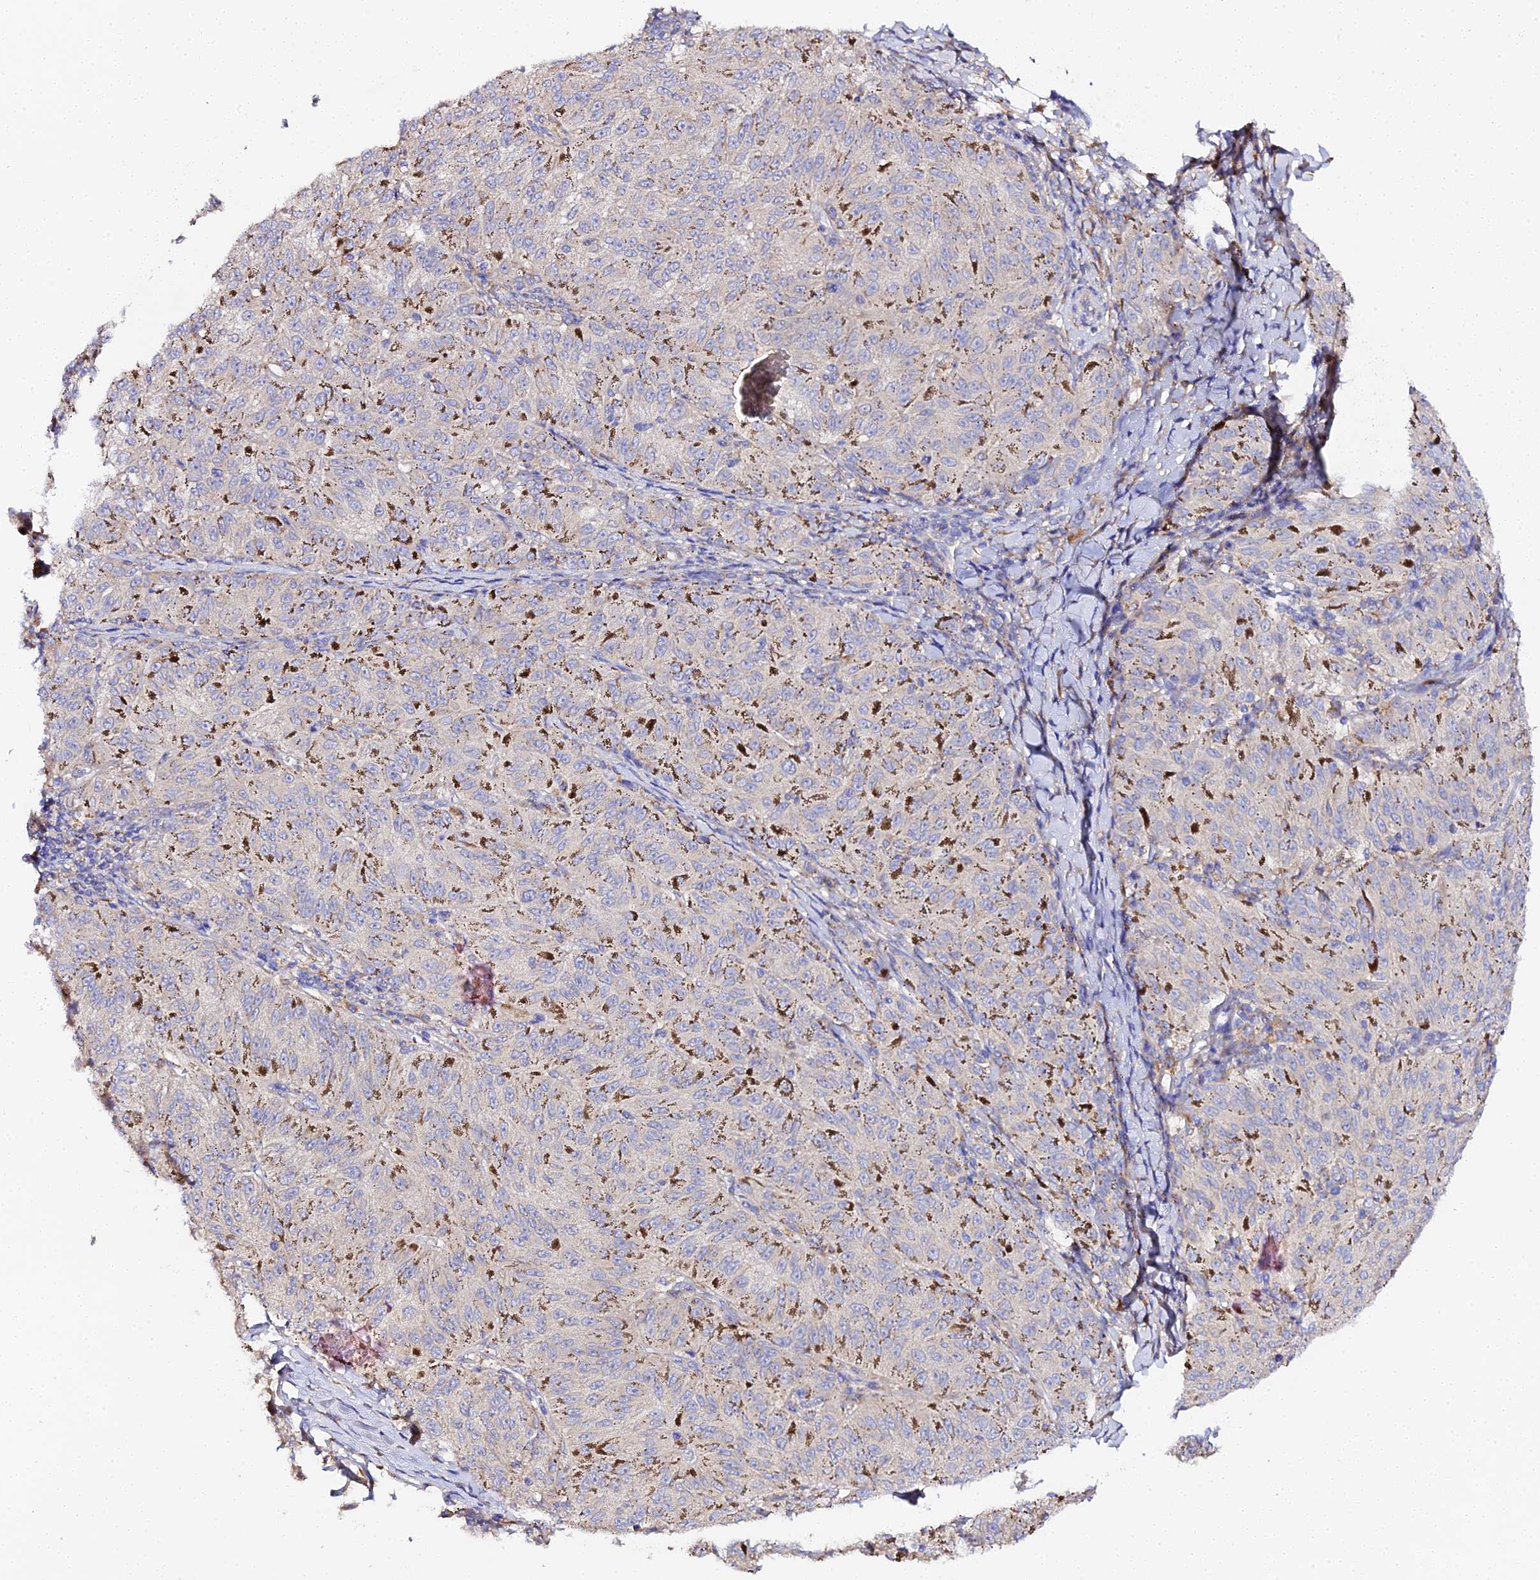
{"staining": {"intensity": "negative", "quantity": "none", "location": "none"}, "tissue": "melanoma", "cell_type": "Tumor cells", "image_type": "cancer", "snomed": [{"axis": "morphology", "description": "Malignant melanoma, NOS"}, {"axis": "topography", "description": "Skin"}], "caption": "DAB (3,3'-diaminobenzidine) immunohistochemical staining of human malignant melanoma reveals no significant positivity in tumor cells.", "gene": "SCX", "patient": {"sex": "female", "age": 72}}